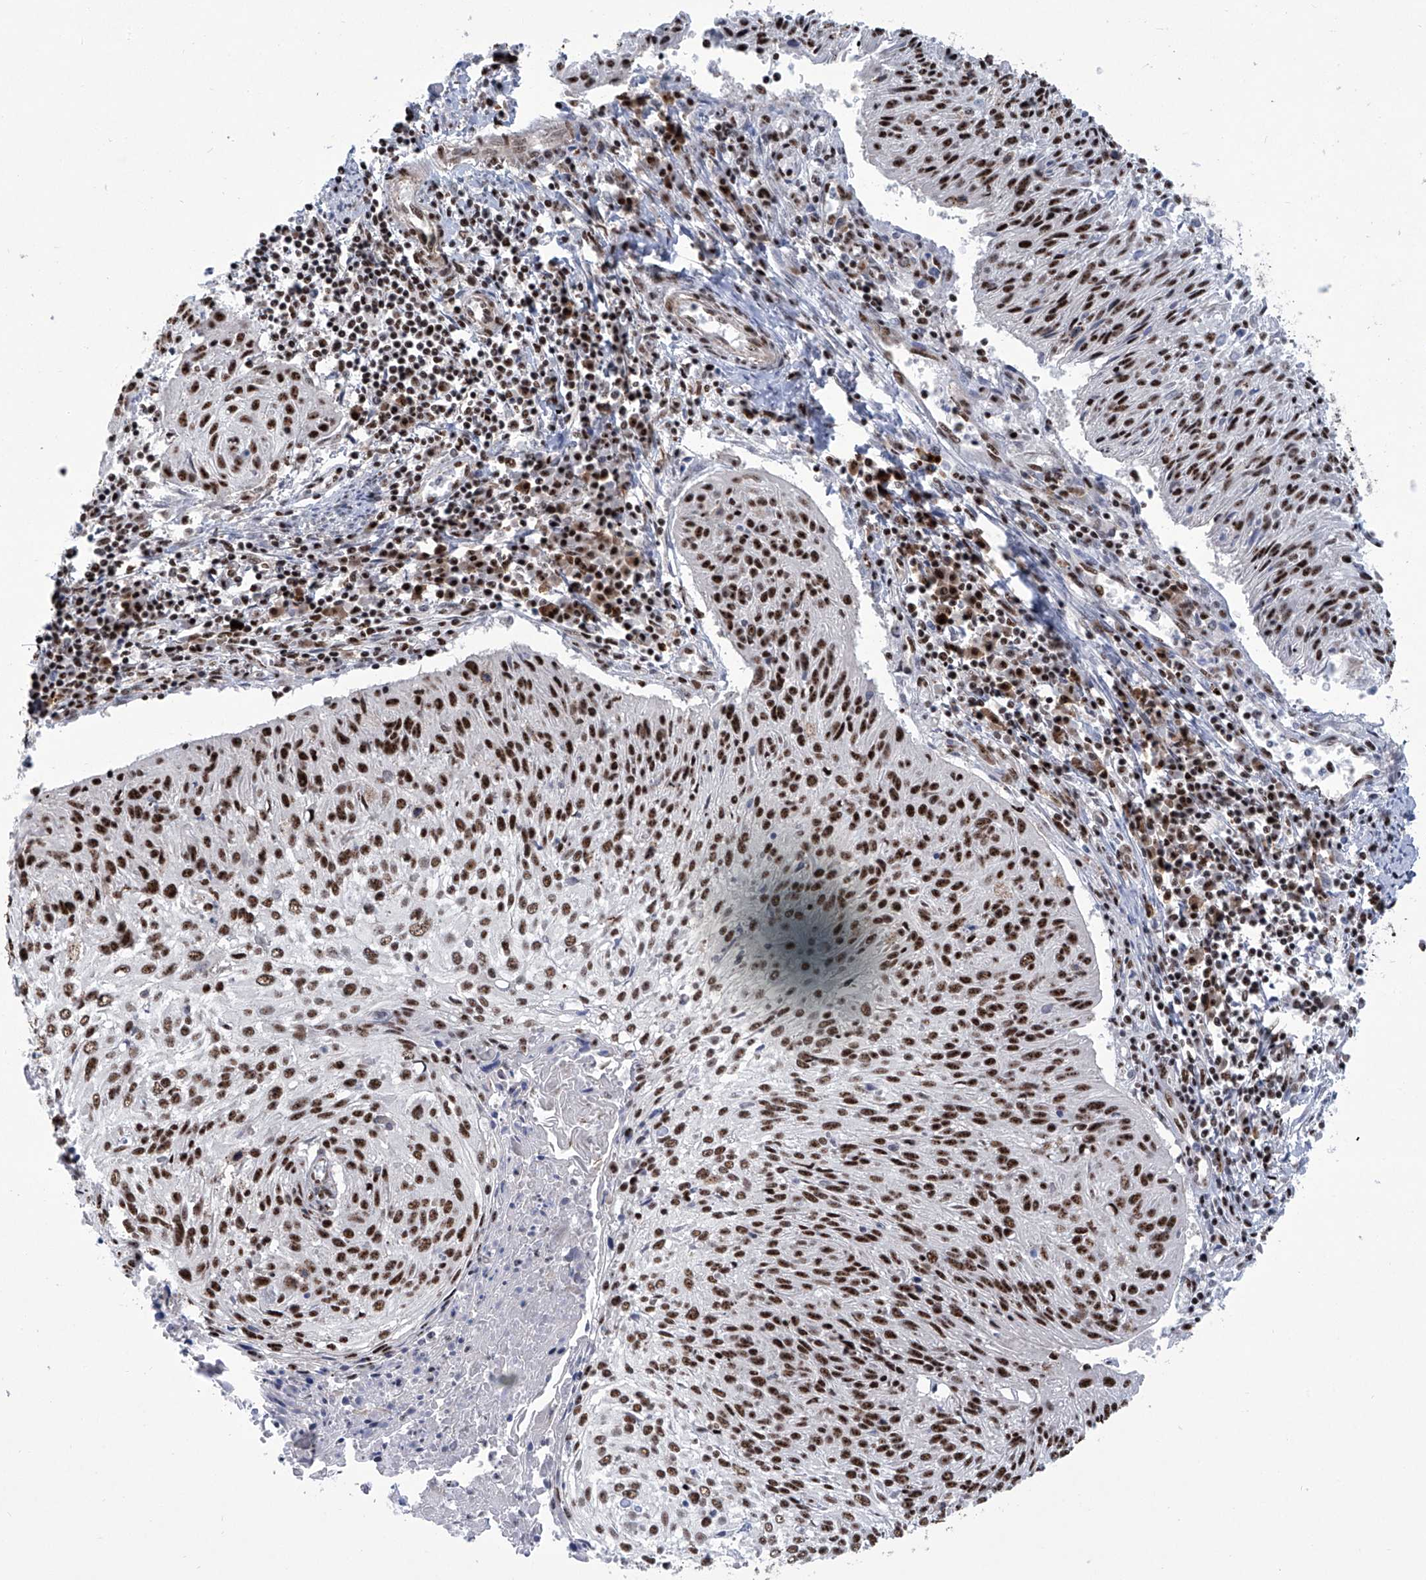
{"staining": {"intensity": "strong", "quantity": ">75%", "location": "nuclear"}, "tissue": "cervical cancer", "cell_type": "Tumor cells", "image_type": "cancer", "snomed": [{"axis": "morphology", "description": "Squamous cell carcinoma, NOS"}, {"axis": "topography", "description": "Cervix"}], "caption": "Tumor cells show high levels of strong nuclear expression in about >75% of cells in human cervical squamous cell carcinoma.", "gene": "FBXL4", "patient": {"sex": "female", "age": 51}}